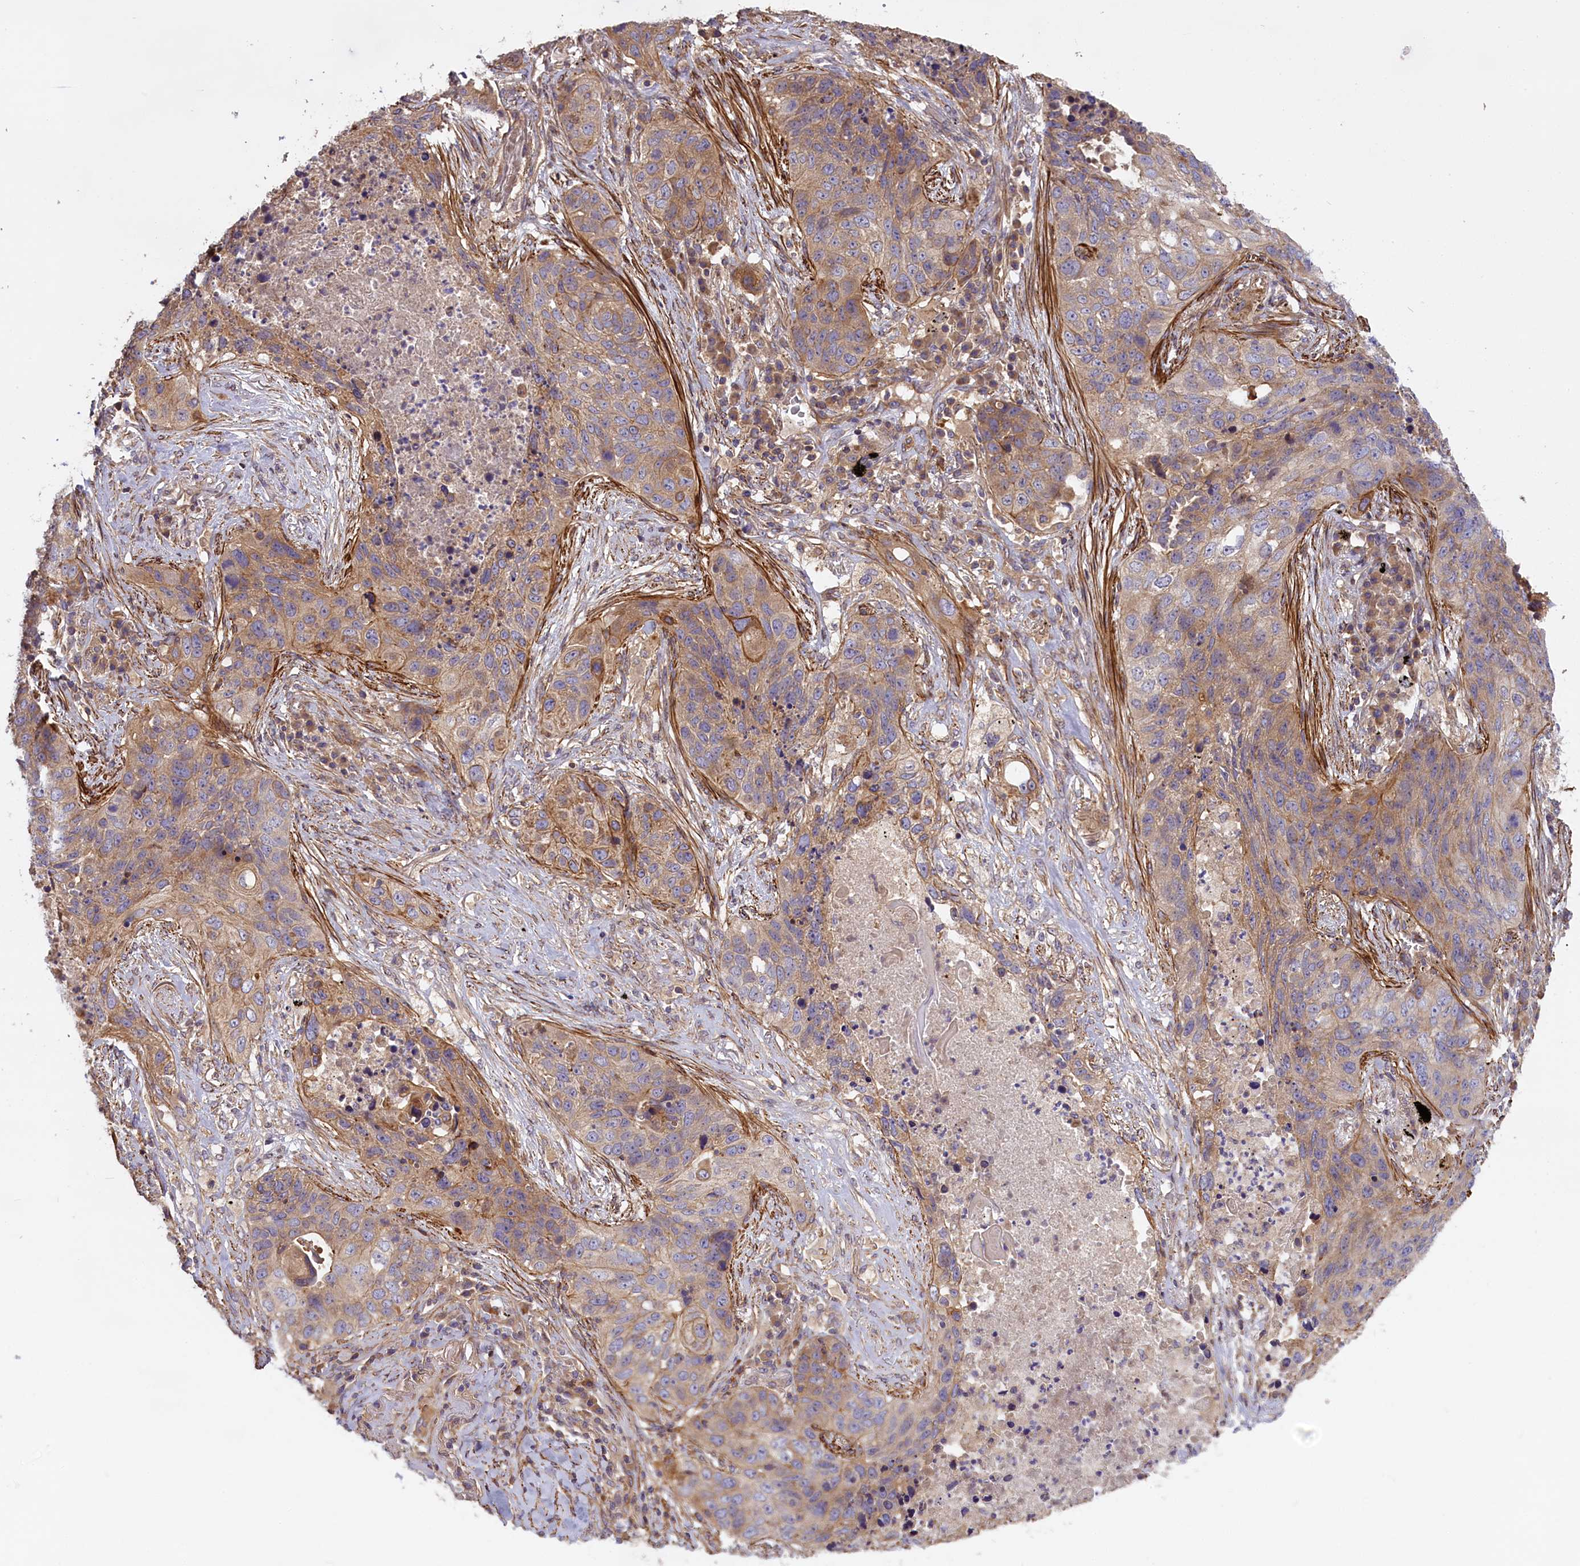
{"staining": {"intensity": "weak", "quantity": "25%-75%", "location": "cytoplasmic/membranous"}, "tissue": "lung cancer", "cell_type": "Tumor cells", "image_type": "cancer", "snomed": [{"axis": "morphology", "description": "Squamous cell carcinoma, NOS"}, {"axis": "topography", "description": "Lung"}], "caption": "Lung cancer (squamous cell carcinoma) tissue exhibits weak cytoplasmic/membranous staining in approximately 25%-75% of tumor cells, visualized by immunohistochemistry. The staining was performed using DAB to visualize the protein expression in brown, while the nuclei were stained in blue with hematoxylin (Magnification: 20x).", "gene": "FUZ", "patient": {"sex": "female", "age": 63}}